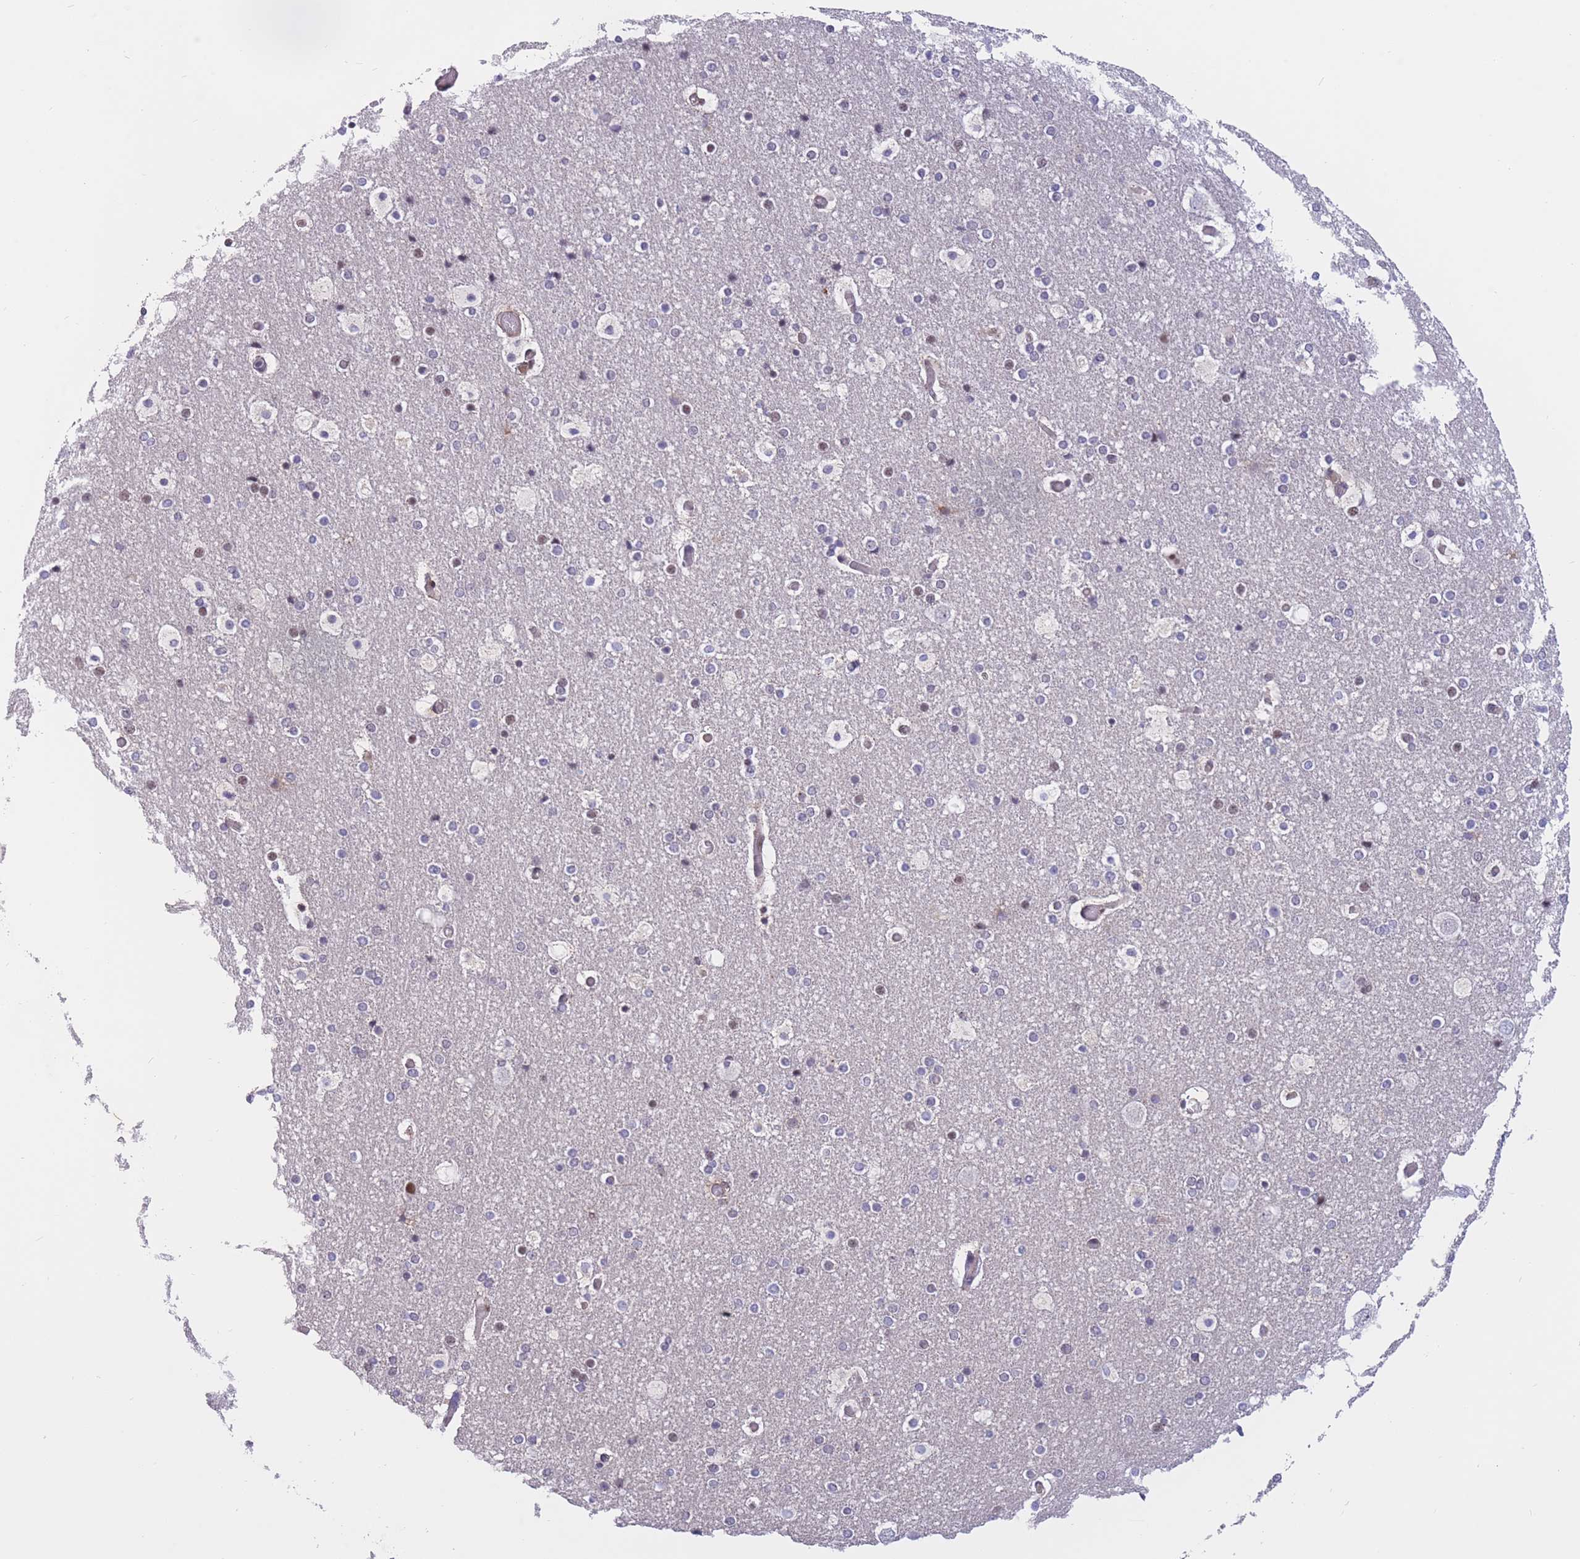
{"staining": {"intensity": "negative", "quantity": "none", "location": "none"}, "tissue": "cerebral cortex", "cell_type": "Endothelial cells", "image_type": "normal", "snomed": [{"axis": "morphology", "description": "Normal tissue, NOS"}, {"axis": "topography", "description": "Cerebral cortex"}], "caption": "Endothelial cells are negative for brown protein staining in unremarkable cerebral cortex. Nuclei are stained in blue.", "gene": "BCL9L", "patient": {"sex": "male", "age": 57}}